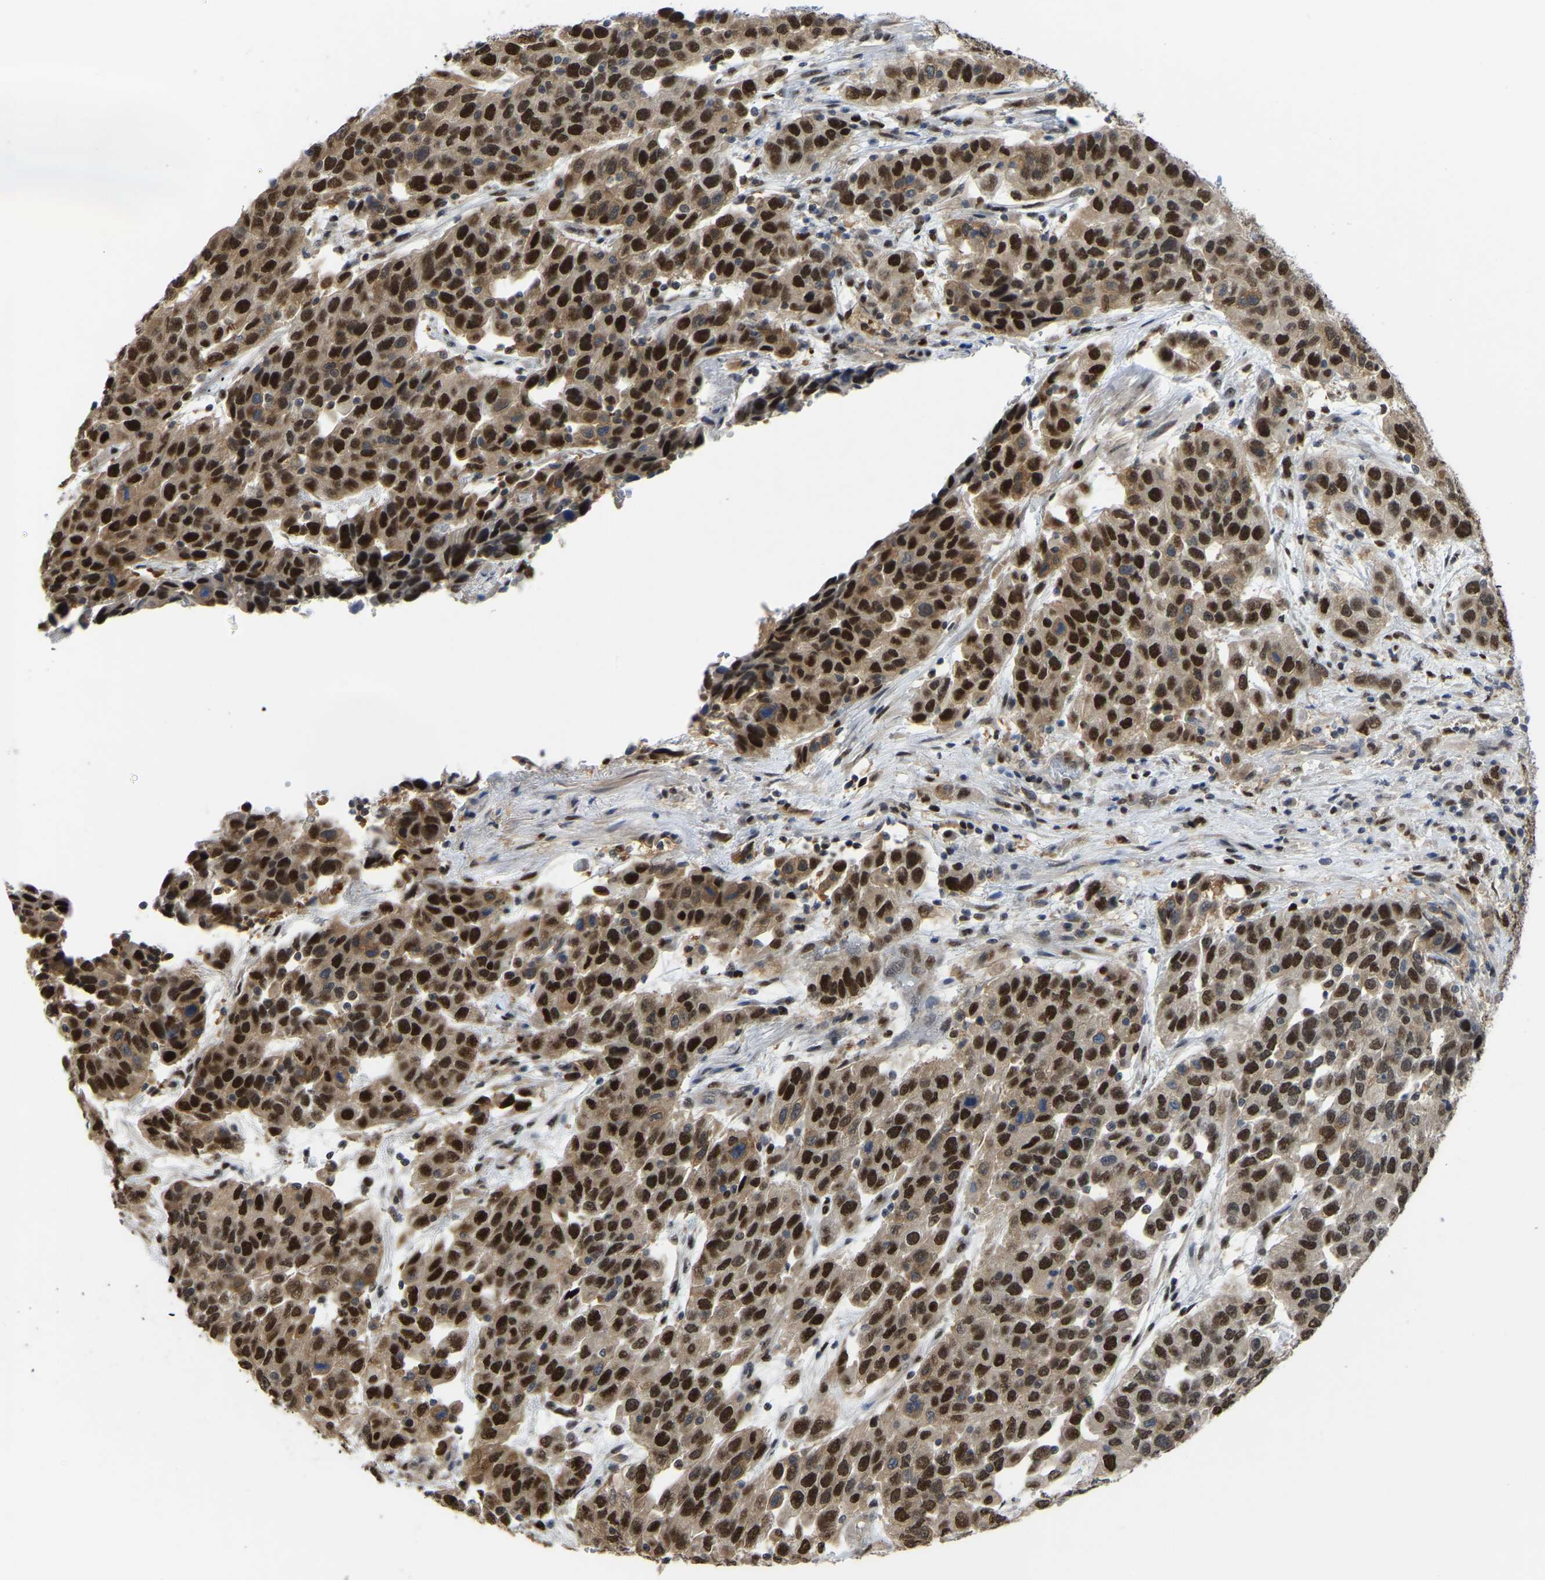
{"staining": {"intensity": "strong", "quantity": ">75%", "location": "nuclear"}, "tissue": "urothelial cancer", "cell_type": "Tumor cells", "image_type": "cancer", "snomed": [{"axis": "morphology", "description": "Urothelial carcinoma, High grade"}, {"axis": "topography", "description": "Urinary bladder"}], "caption": "Immunohistochemical staining of urothelial cancer displays high levels of strong nuclear positivity in about >75% of tumor cells.", "gene": "KLRG2", "patient": {"sex": "female", "age": 80}}